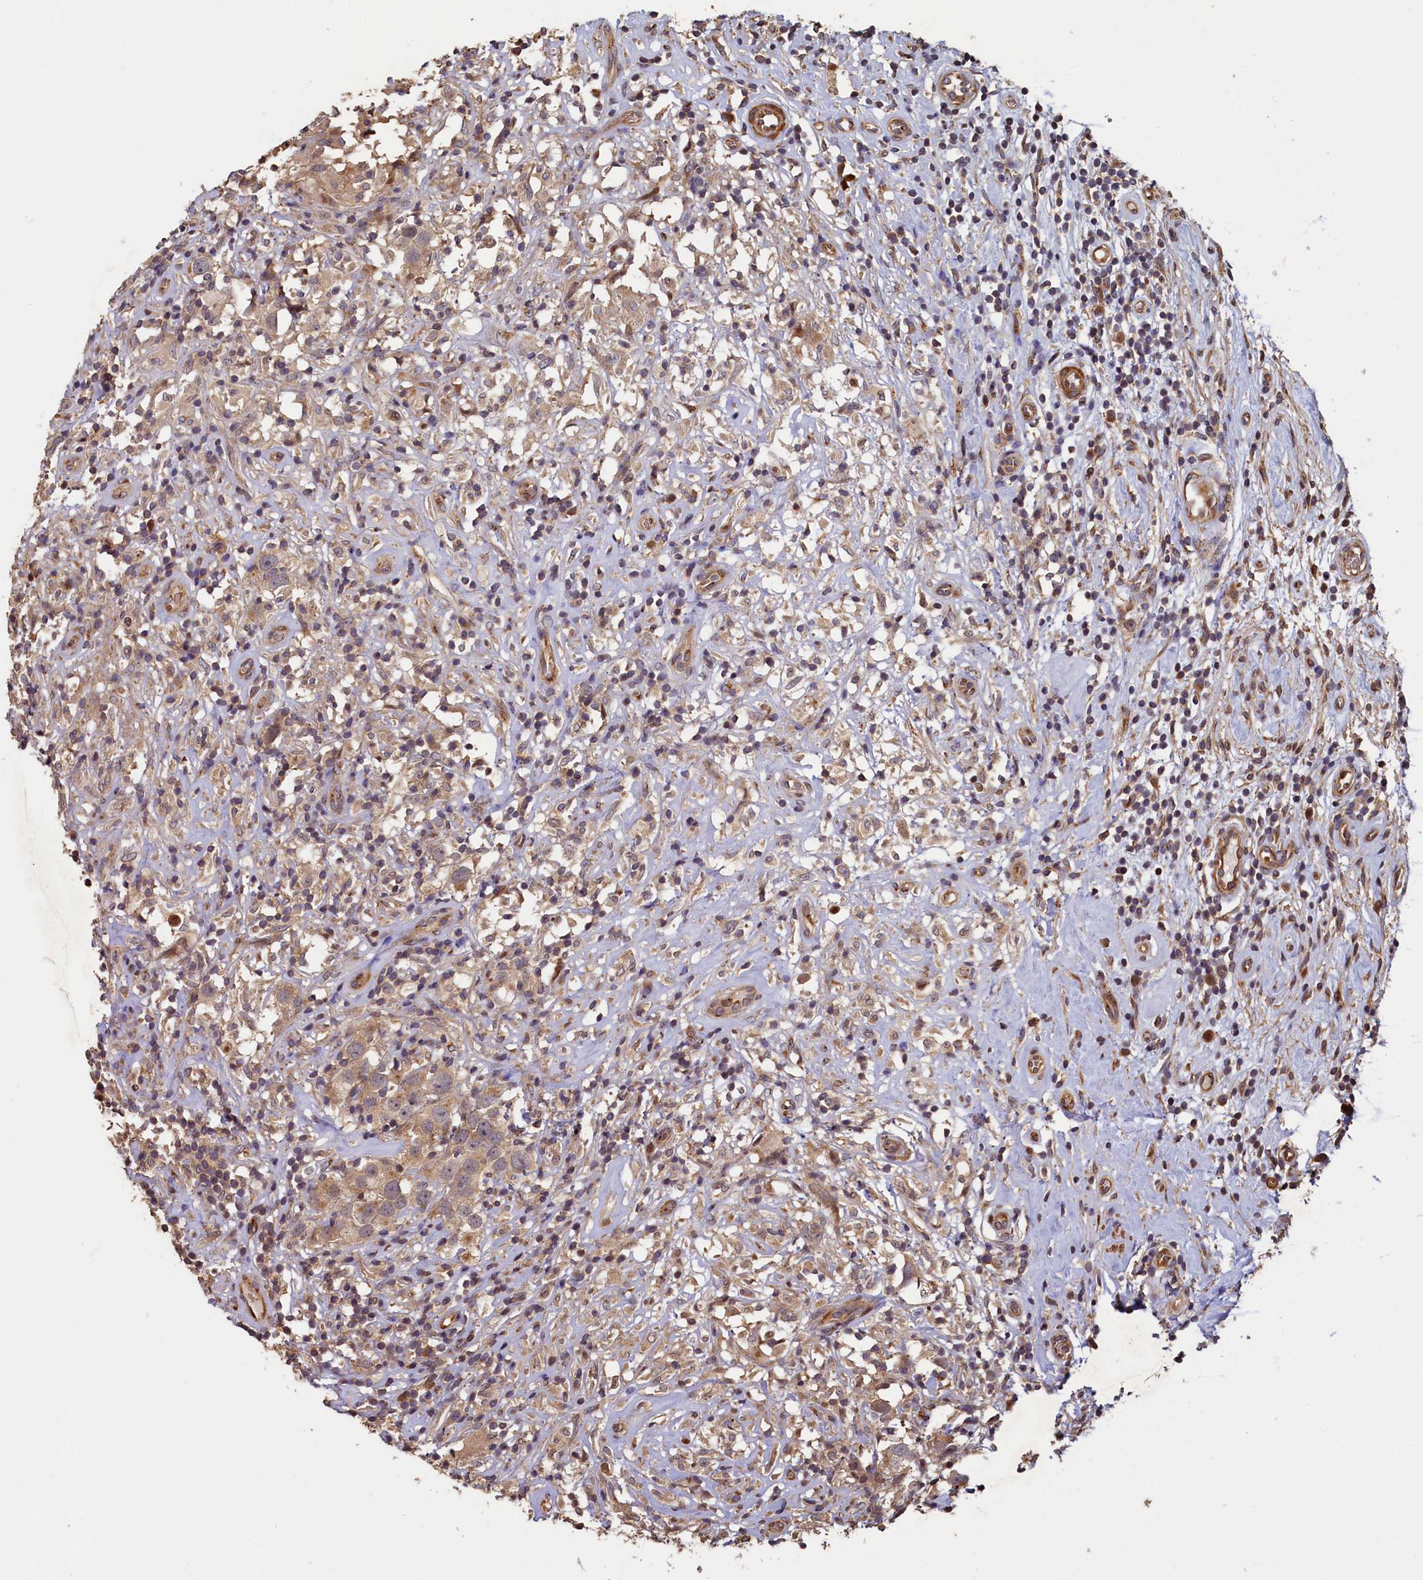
{"staining": {"intensity": "weak", "quantity": ">75%", "location": "cytoplasmic/membranous"}, "tissue": "testis cancer", "cell_type": "Tumor cells", "image_type": "cancer", "snomed": [{"axis": "morphology", "description": "Seminoma, NOS"}, {"axis": "topography", "description": "Testis"}], "caption": "Tumor cells exhibit low levels of weak cytoplasmic/membranous positivity in approximately >75% of cells in human testis seminoma.", "gene": "TMEM181", "patient": {"sex": "male", "age": 49}}